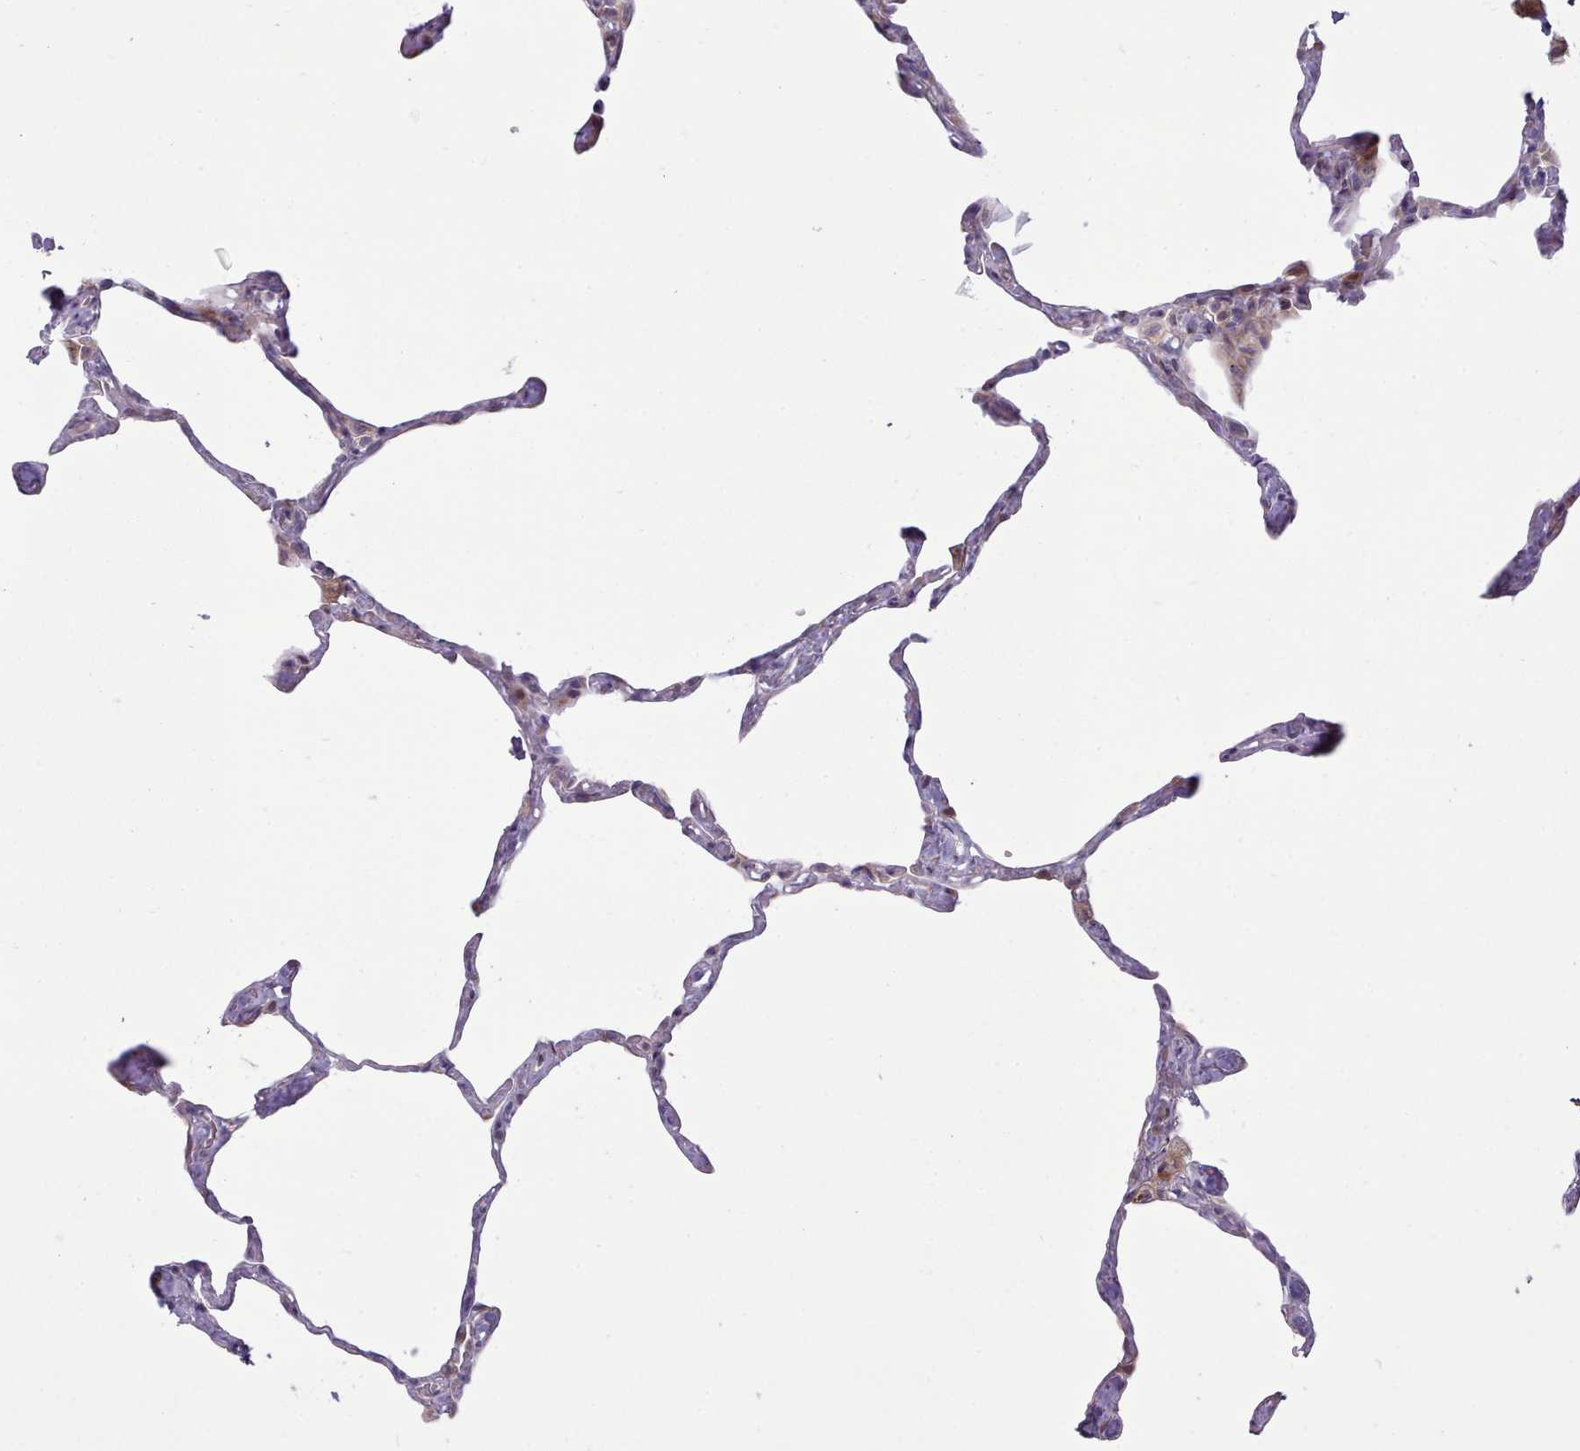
{"staining": {"intensity": "negative", "quantity": "none", "location": "none"}, "tissue": "lung", "cell_type": "Alveolar cells", "image_type": "normal", "snomed": [{"axis": "morphology", "description": "Normal tissue, NOS"}, {"axis": "topography", "description": "Lung"}], "caption": "This image is of normal lung stained with IHC to label a protein in brown with the nuclei are counter-stained blue. There is no expression in alveolar cells. (DAB immunohistochemistry (IHC) visualized using brightfield microscopy, high magnification).", "gene": "PPP3R1", "patient": {"sex": "male", "age": 65}}